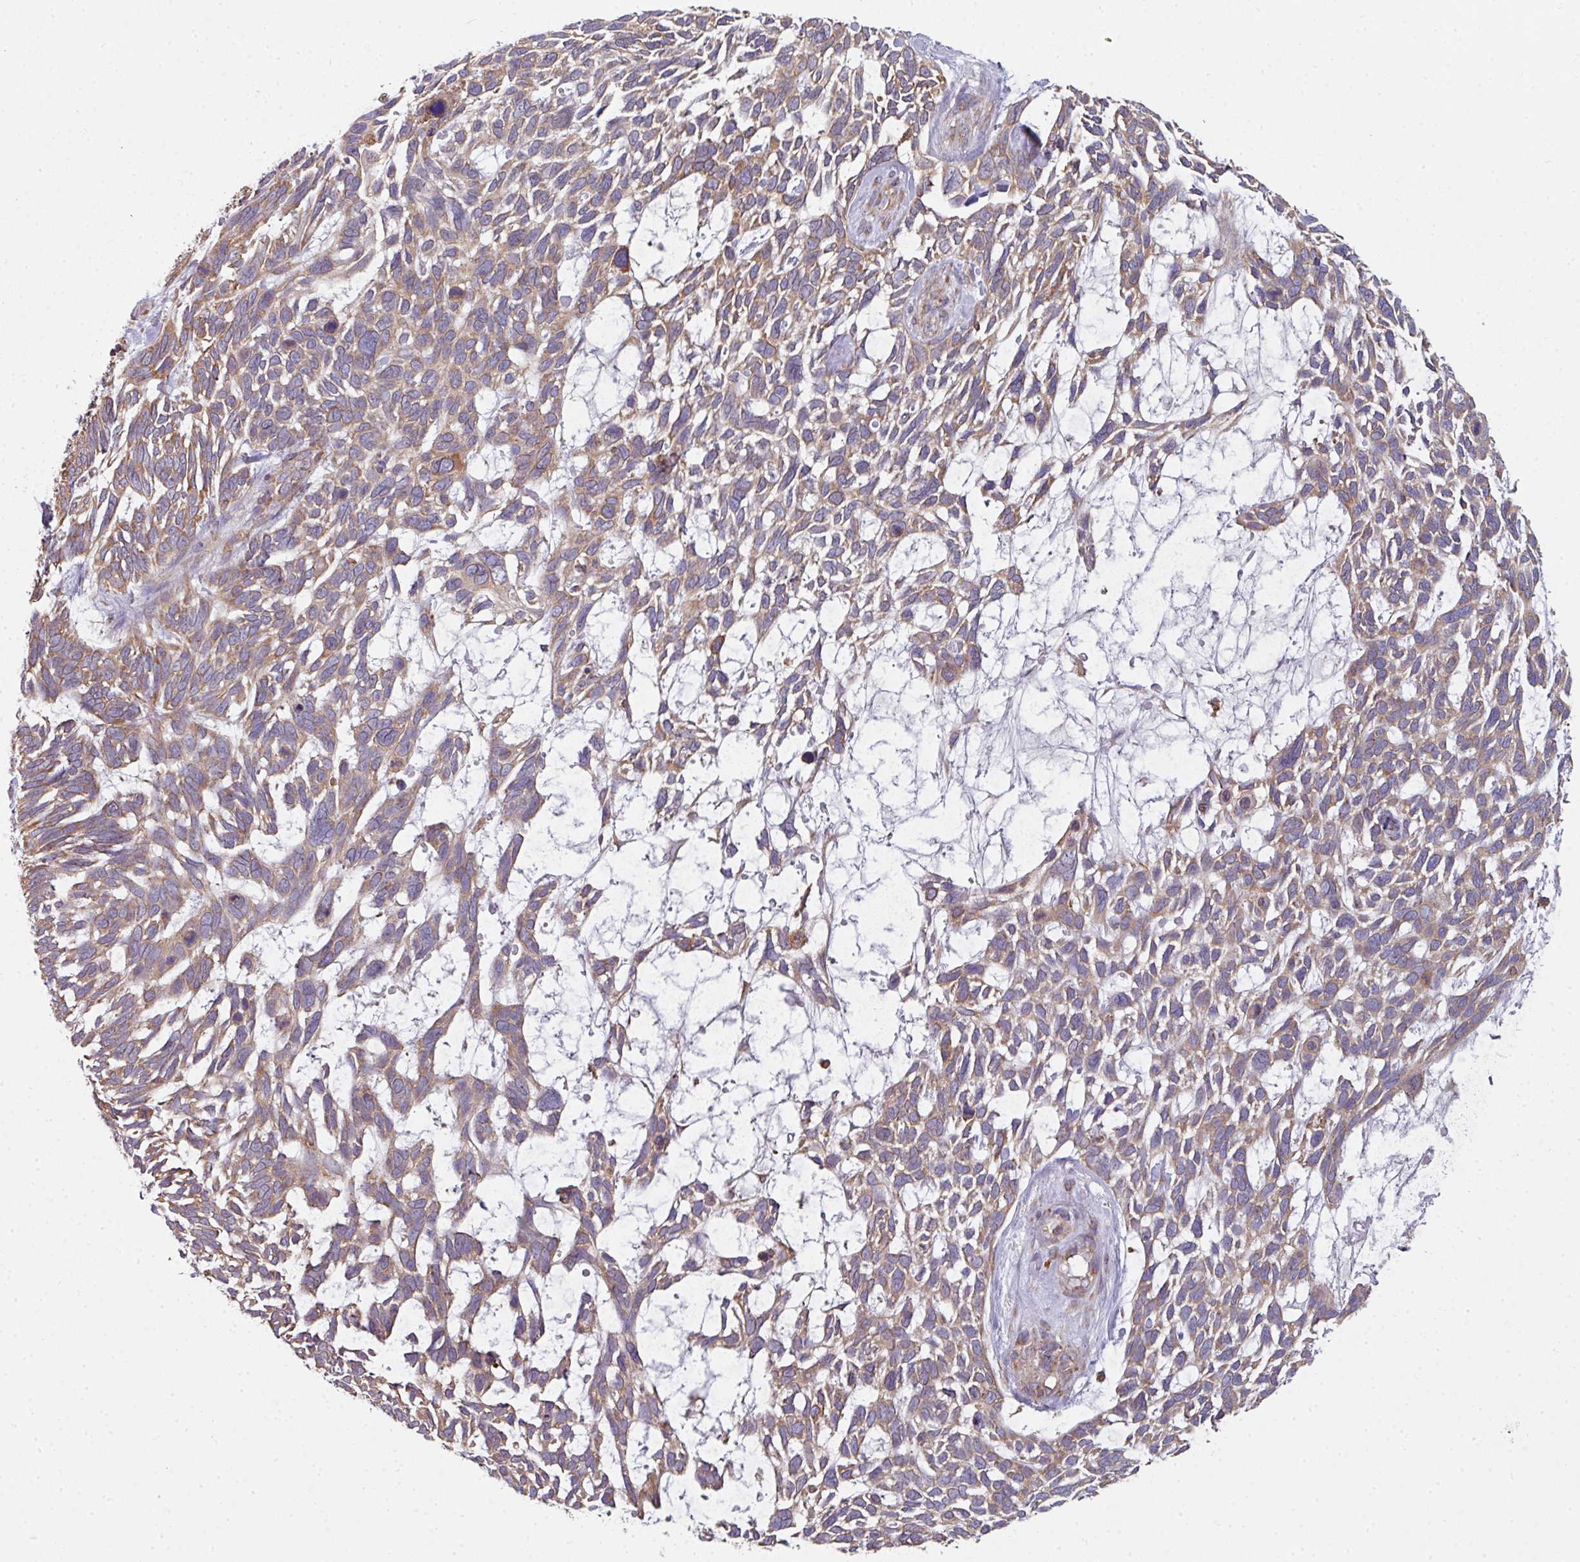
{"staining": {"intensity": "moderate", "quantity": ">75%", "location": "cytoplasmic/membranous"}, "tissue": "skin cancer", "cell_type": "Tumor cells", "image_type": "cancer", "snomed": [{"axis": "morphology", "description": "Basal cell carcinoma"}, {"axis": "topography", "description": "Skin"}], "caption": "High-magnification brightfield microscopy of skin basal cell carcinoma stained with DAB (brown) and counterstained with hematoxylin (blue). tumor cells exhibit moderate cytoplasmic/membranous positivity is seen in approximately>75% of cells. Nuclei are stained in blue.", "gene": "FAT4", "patient": {"sex": "male", "age": 88}}